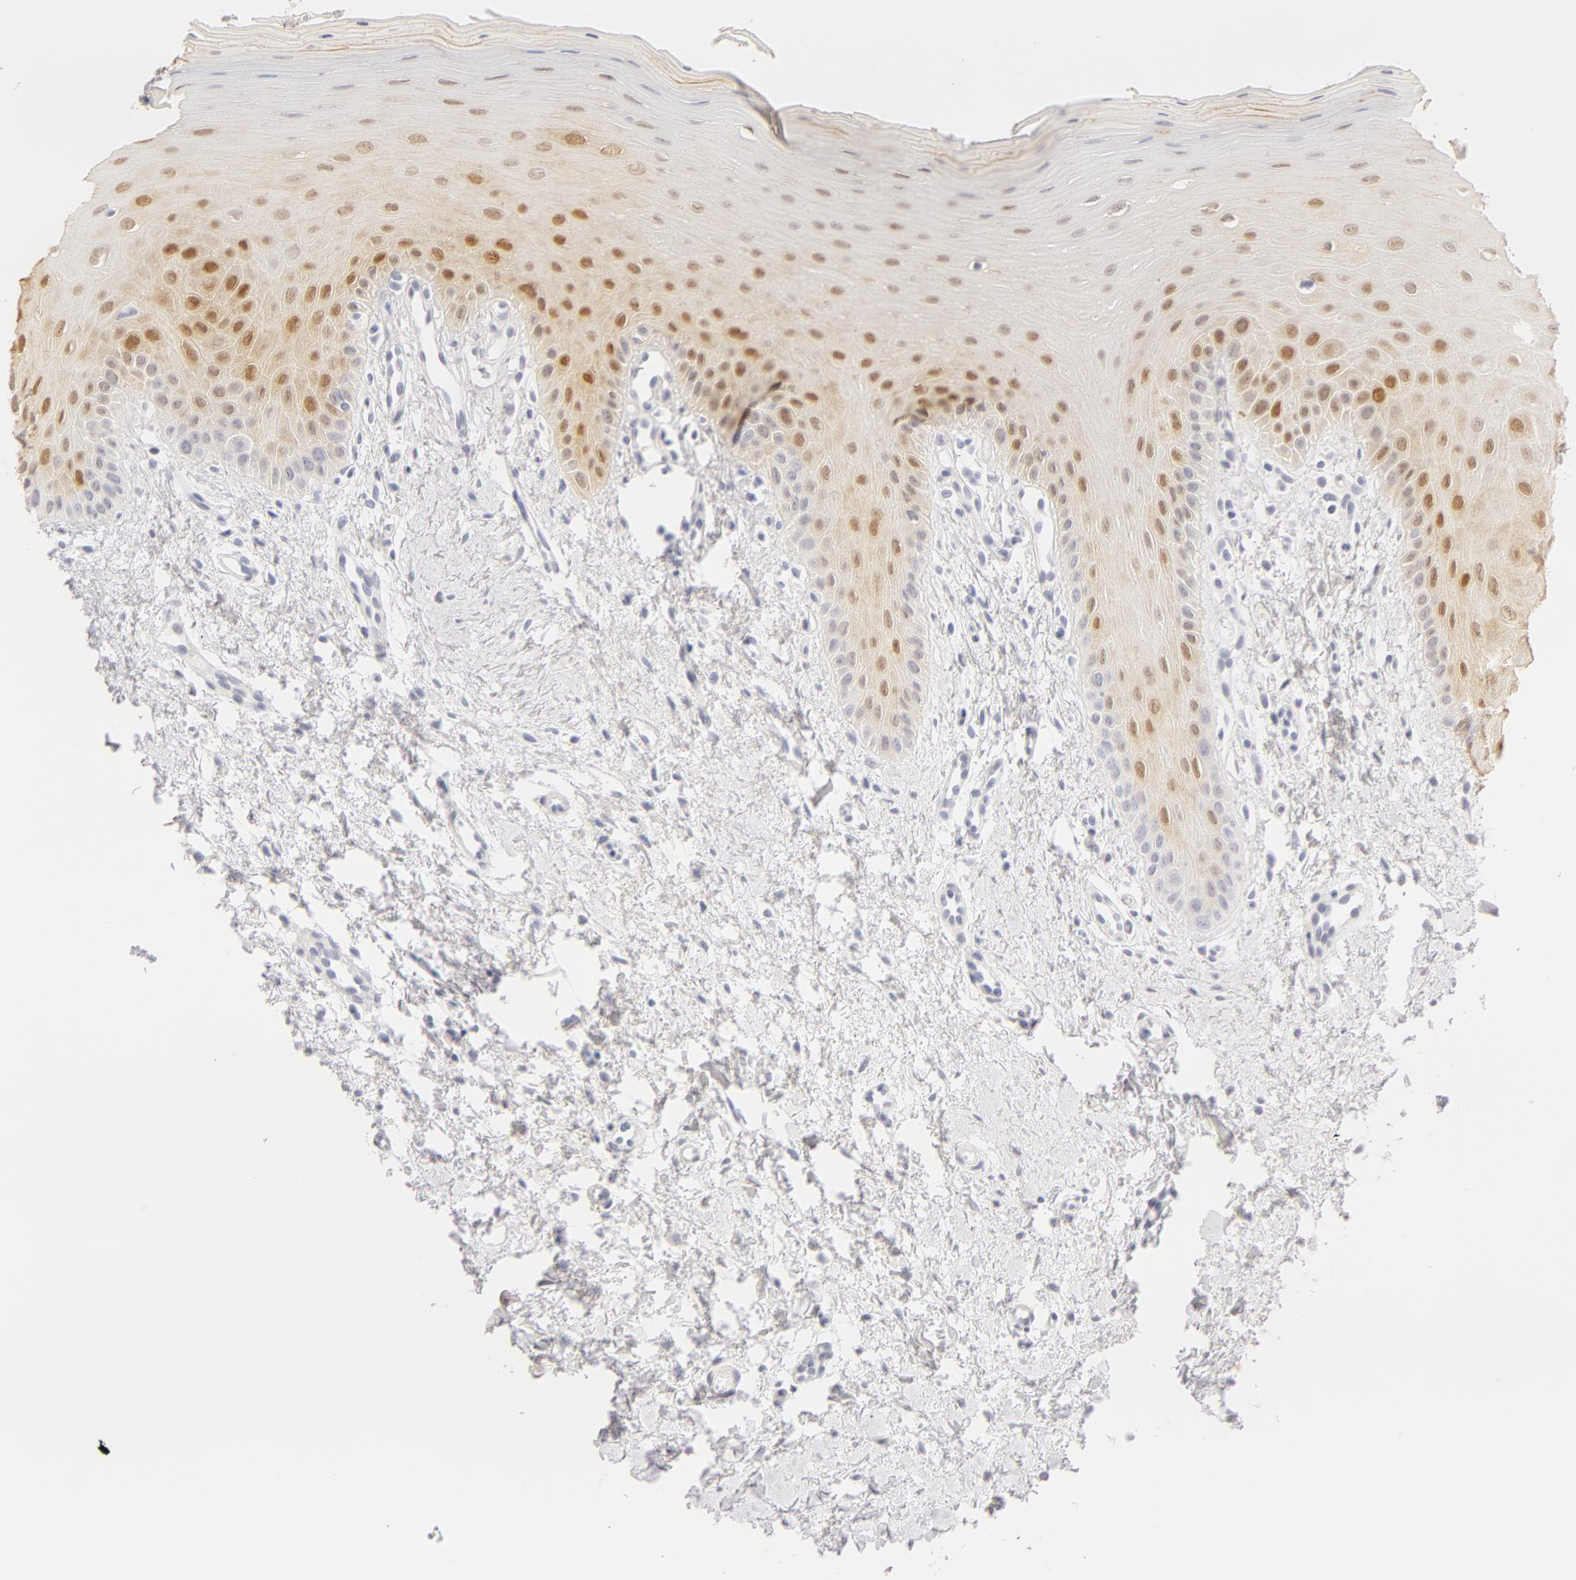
{"staining": {"intensity": "moderate", "quantity": "25%-75%", "location": "cytoplasmic/membranous,nuclear"}, "tissue": "oral mucosa", "cell_type": "Squamous epithelial cells", "image_type": "normal", "snomed": [{"axis": "morphology", "description": "Normal tissue, NOS"}, {"axis": "topography", "description": "Oral tissue"}], "caption": "Oral mucosa stained with a protein marker reveals moderate staining in squamous epithelial cells.", "gene": "LGALS7B", "patient": {"sex": "female", "age": 23}}